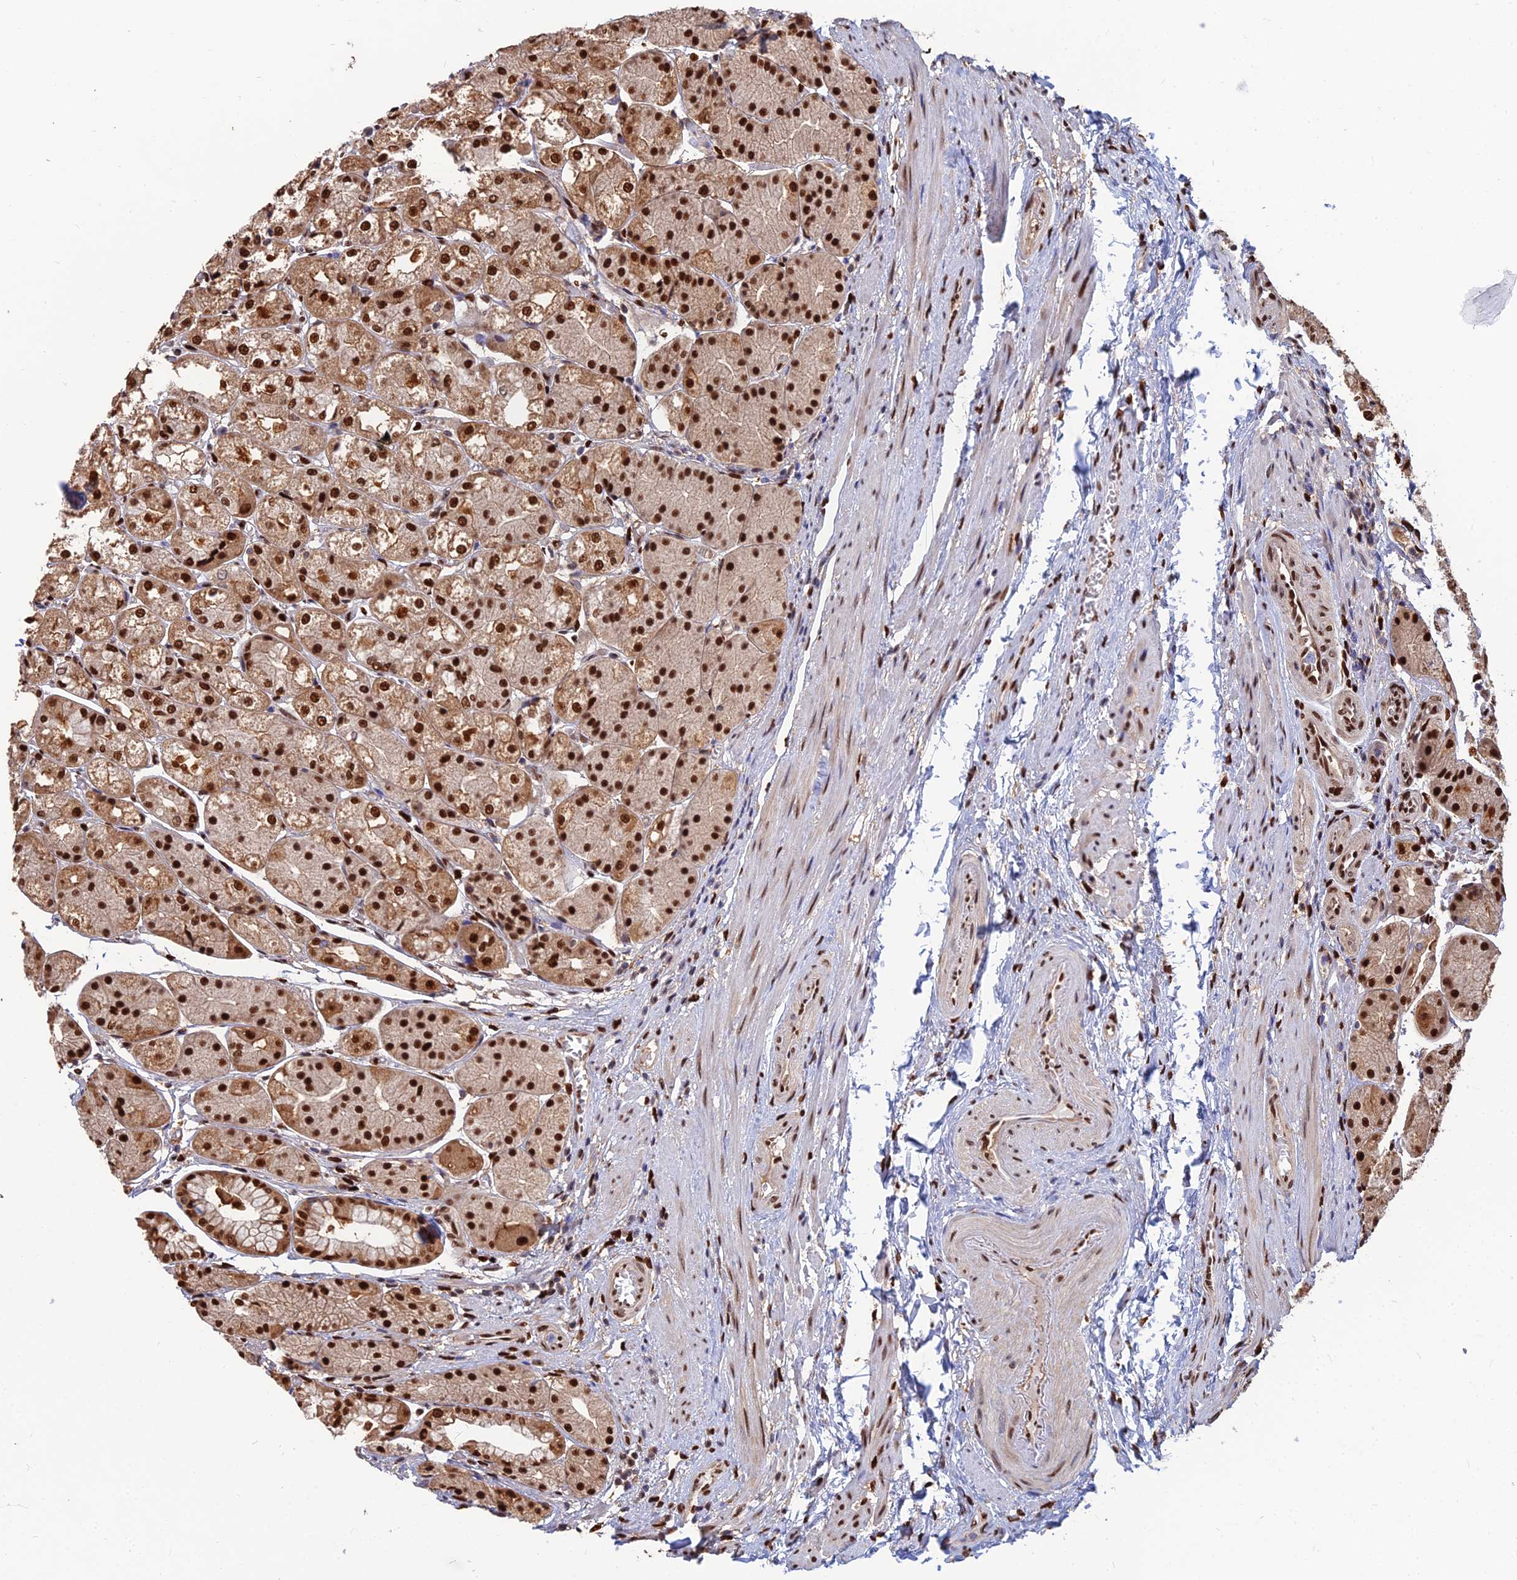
{"staining": {"intensity": "strong", "quantity": ">75%", "location": "cytoplasmic/membranous,nuclear"}, "tissue": "stomach", "cell_type": "Glandular cells", "image_type": "normal", "snomed": [{"axis": "morphology", "description": "Normal tissue, NOS"}, {"axis": "topography", "description": "Stomach, upper"}], "caption": "Stomach stained with immunohistochemistry (IHC) shows strong cytoplasmic/membranous,nuclear positivity in about >75% of glandular cells.", "gene": "DNPEP", "patient": {"sex": "male", "age": 72}}